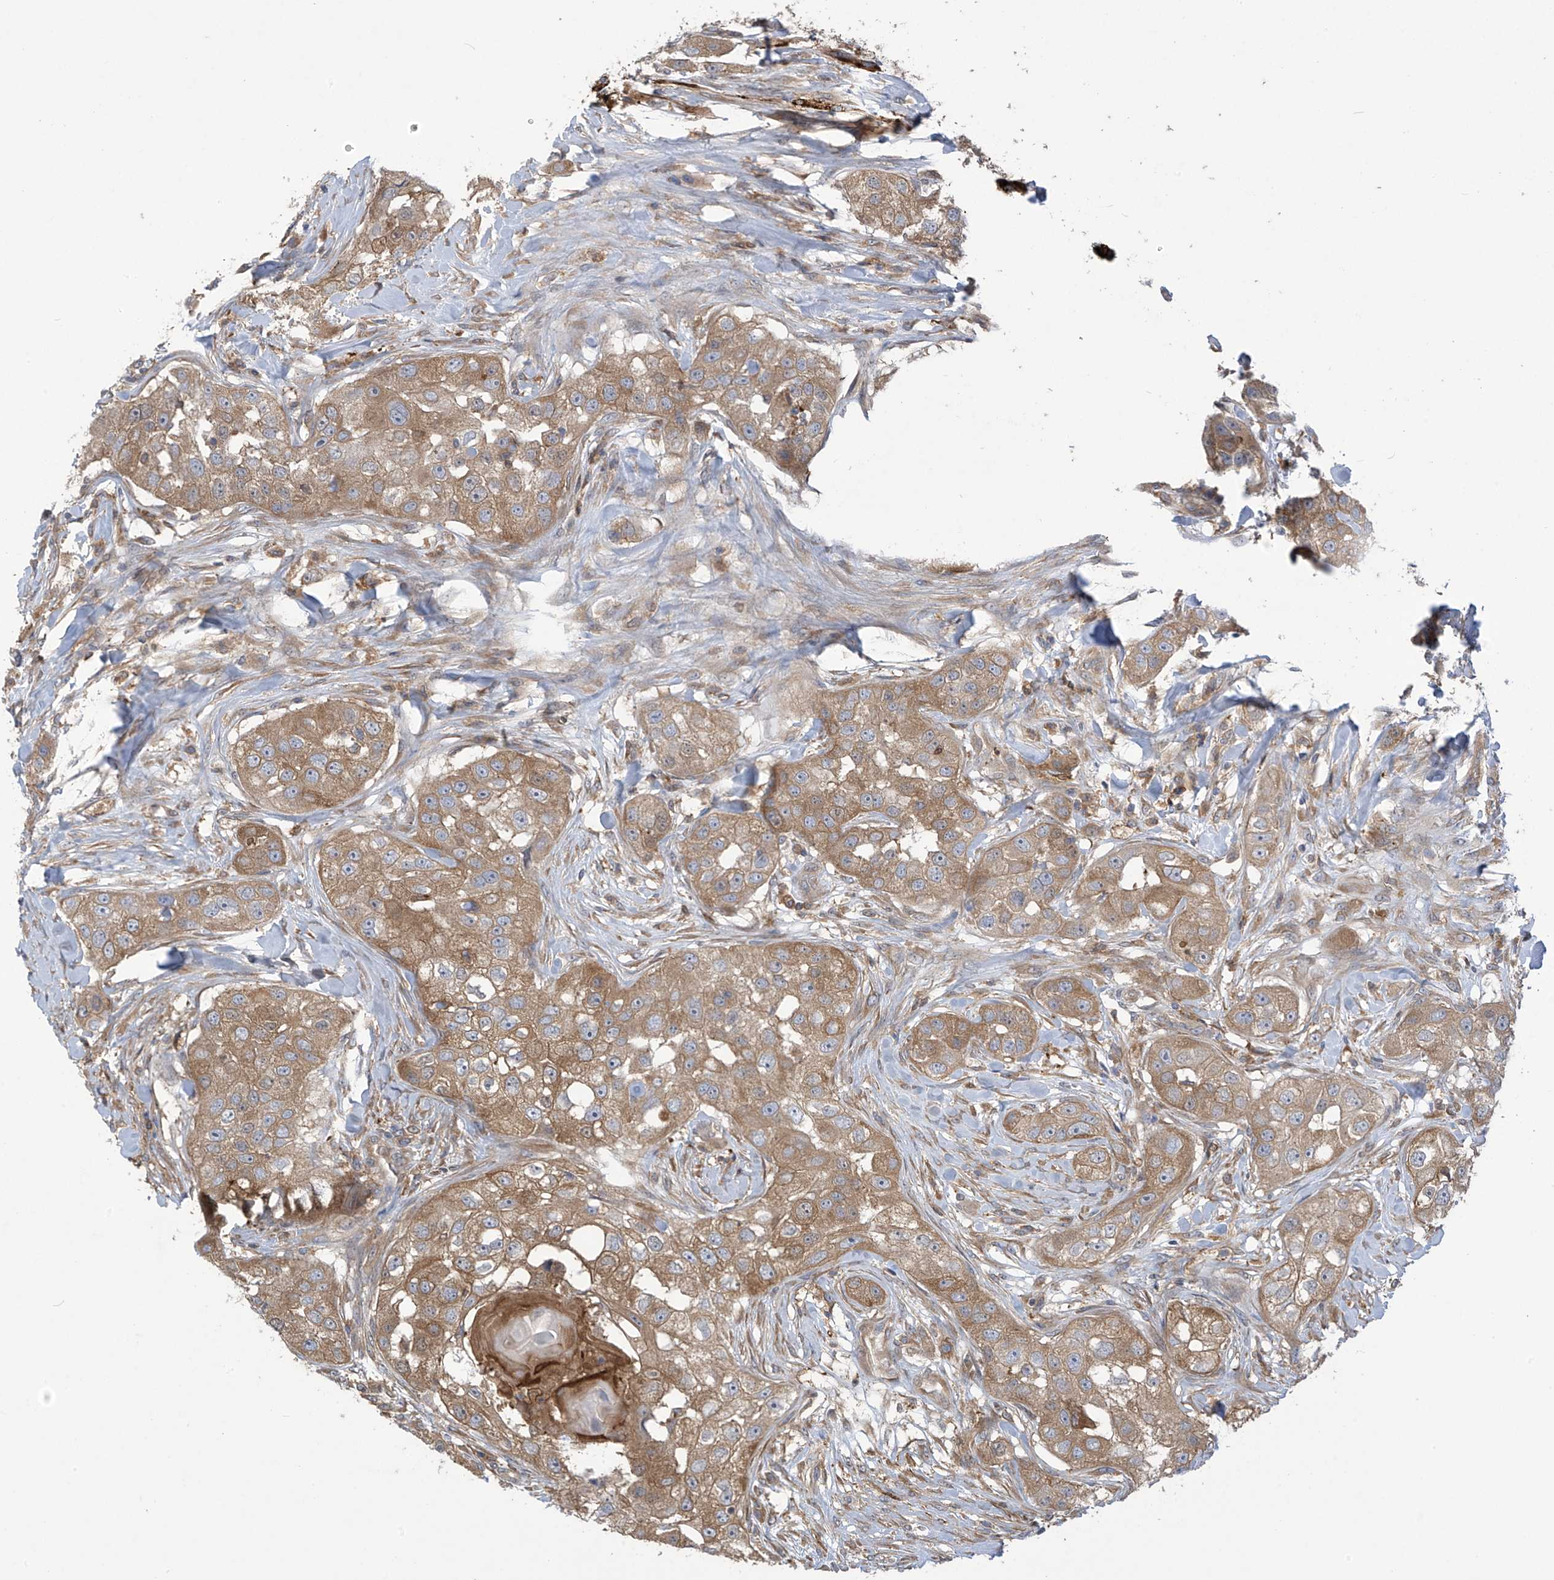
{"staining": {"intensity": "moderate", "quantity": ">75%", "location": "cytoplasmic/membranous"}, "tissue": "head and neck cancer", "cell_type": "Tumor cells", "image_type": "cancer", "snomed": [{"axis": "morphology", "description": "Normal tissue, NOS"}, {"axis": "morphology", "description": "Squamous cell carcinoma, NOS"}, {"axis": "topography", "description": "Skeletal muscle"}, {"axis": "topography", "description": "Head-Neck"}], "caption": "Immunohistochemistry (IHC) (DAB (3,3'-diaminobenzidine)) staining of head and neck cancer (squamous cell carcinoma) reveals moderate cytoplasmic/membranous protein expression in about >75% of tumor cells.", "gene": "ADI1", "patient": {"sex": "male", "age": 51}}